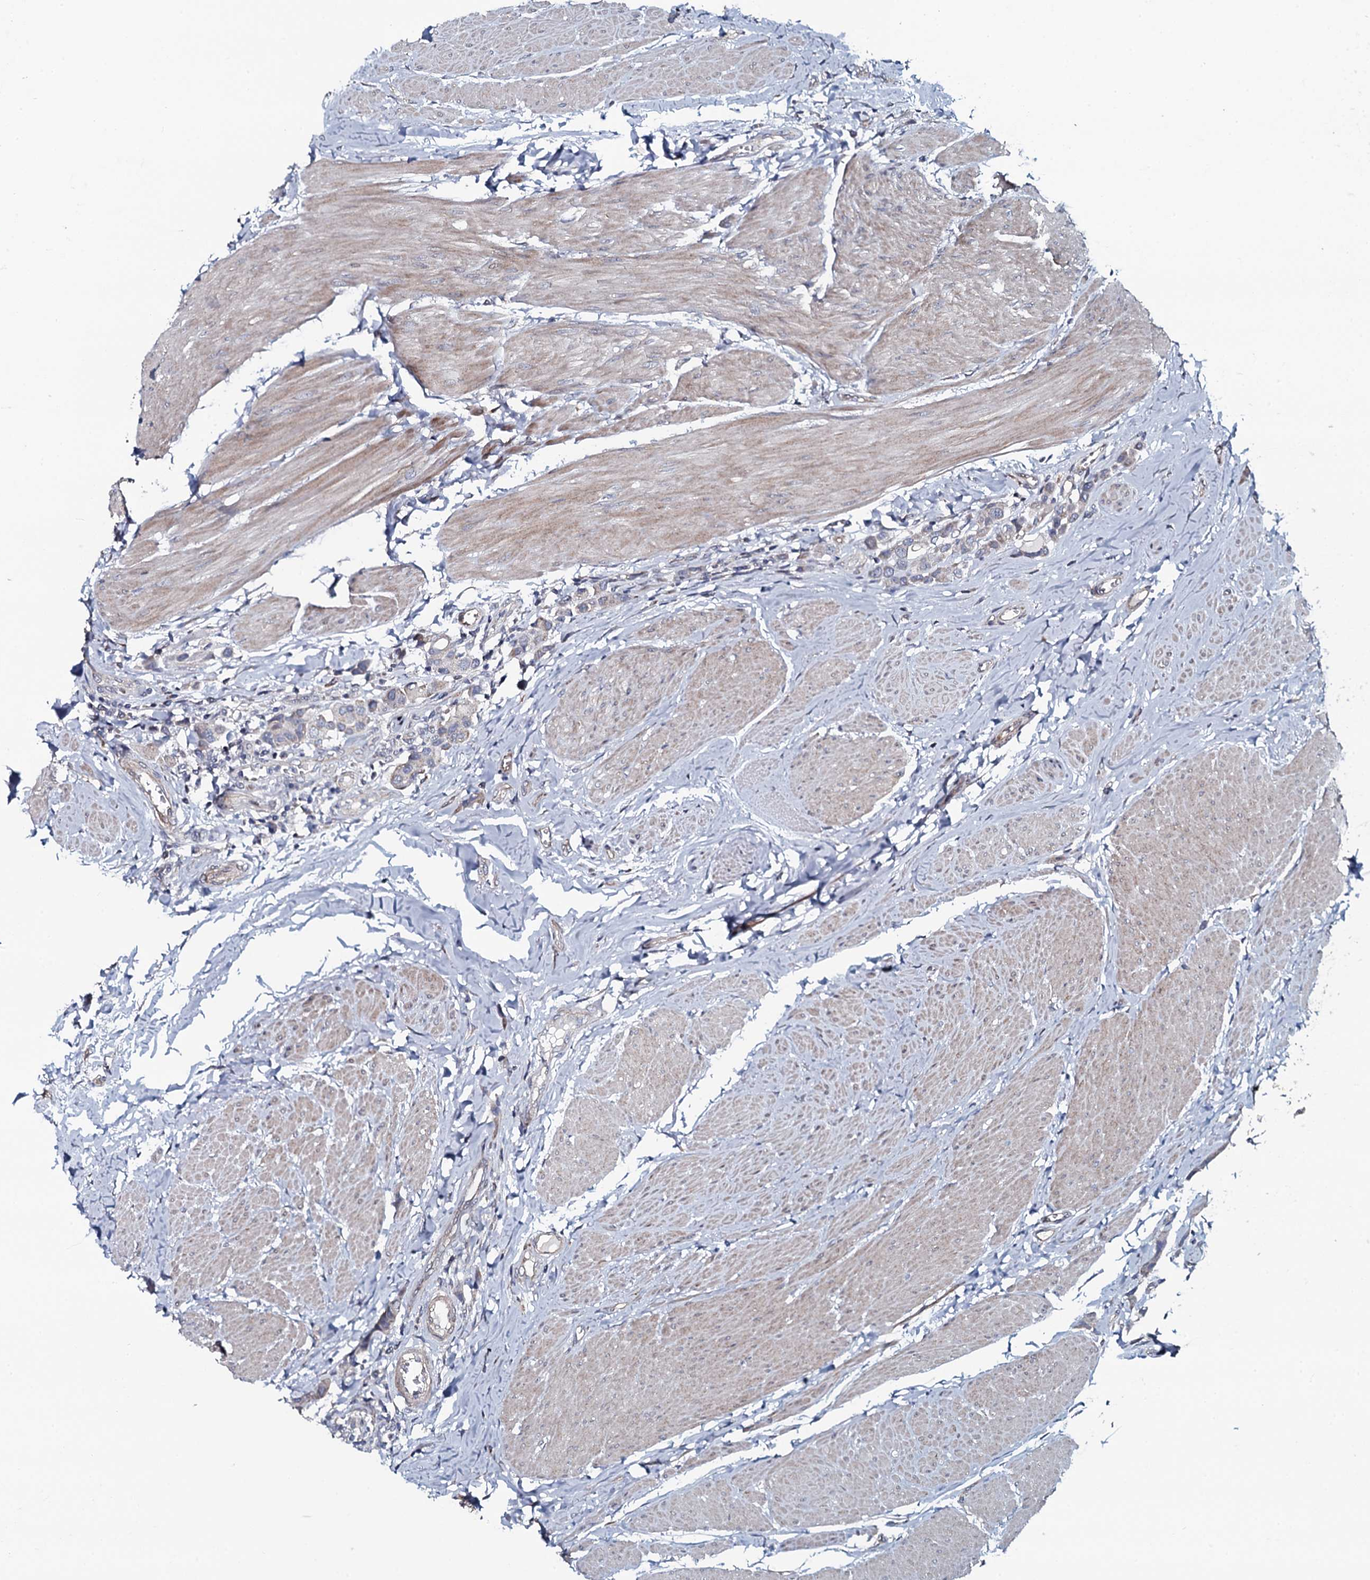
{"staining": {"intensity": "negative", "quantity": "none", "location": "none"}, "tissue": "urothelial cancer", "cell_type": "Tumor cells", "image_type": "cancer", "snomed": [{"axis": "morphology", "description": "Urothelial carcinoma, High grade"}, {"axis": "topography", "description": "Urinary bladder"}], "caption": "Tumor cells are negative for brown protein staining in high-grade urothelial carcinoma. (DAB immunohistochemistry visualized using brightfield microscopy, high magnification).", "gene": "KCTD4", "patient": {"sex": "male", "age": 50}}